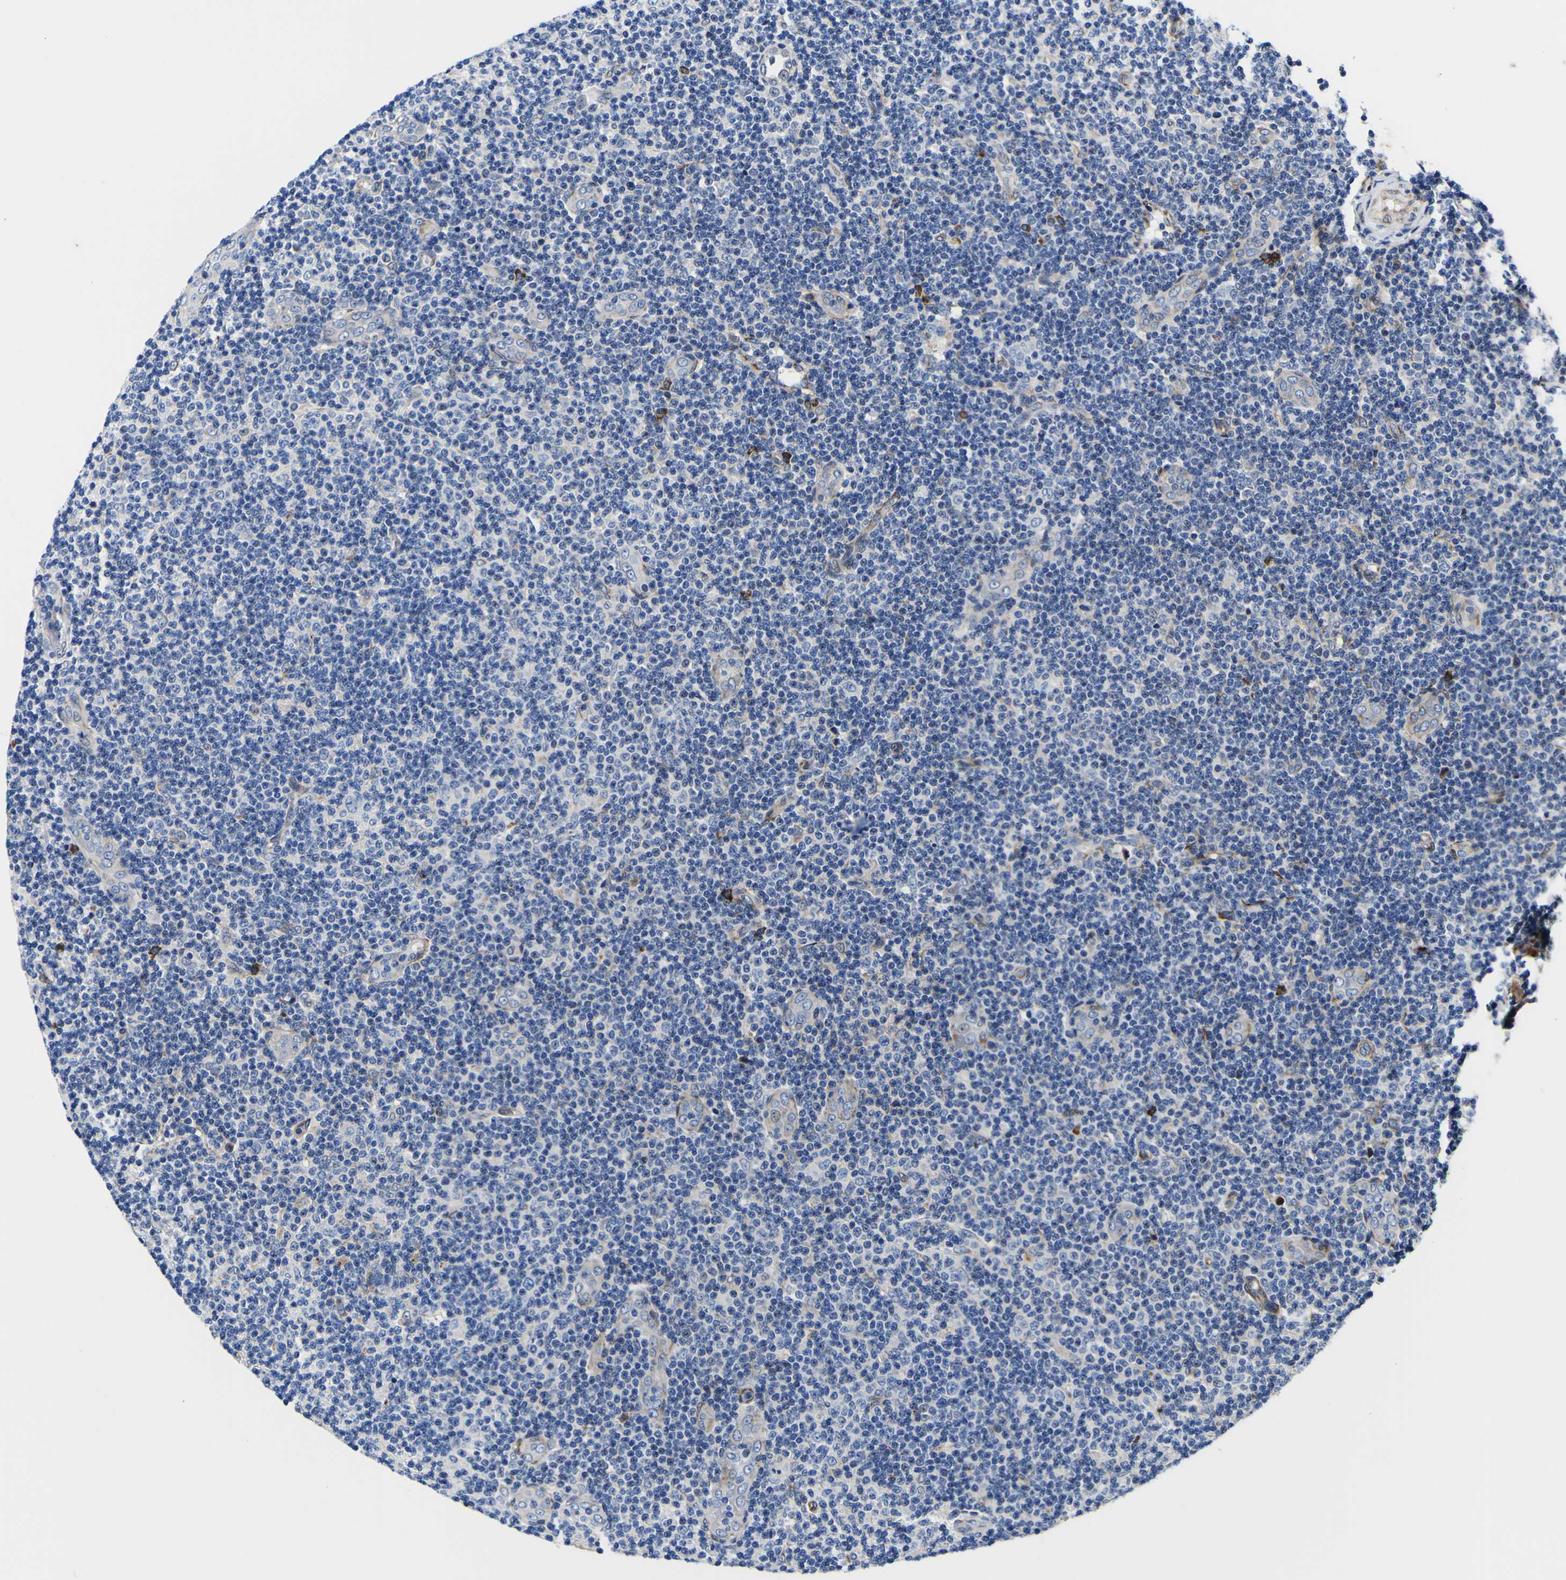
{"staining": {"intensity": "negative", "quantity": "none", "location": "none"}, "tissue": "lymphoma", "cell_type": "Tumor cells", "image_type": "cancer", "snomed": [{"axis": "morphology", "description": "Malignant lymphoma, non-Hodgkin's type, Low grade"}, {"axis": "topography", "description": "Lymph node"}], "caption": "Immunohistochemistry of human malignant lymphoma, non-Hodgkin's type (low-grade) reveals no positivity in tumor cells. Nuclei are stained in blue.", "gene": "SCD", "patient": {"sex": "male", "age": 83}}